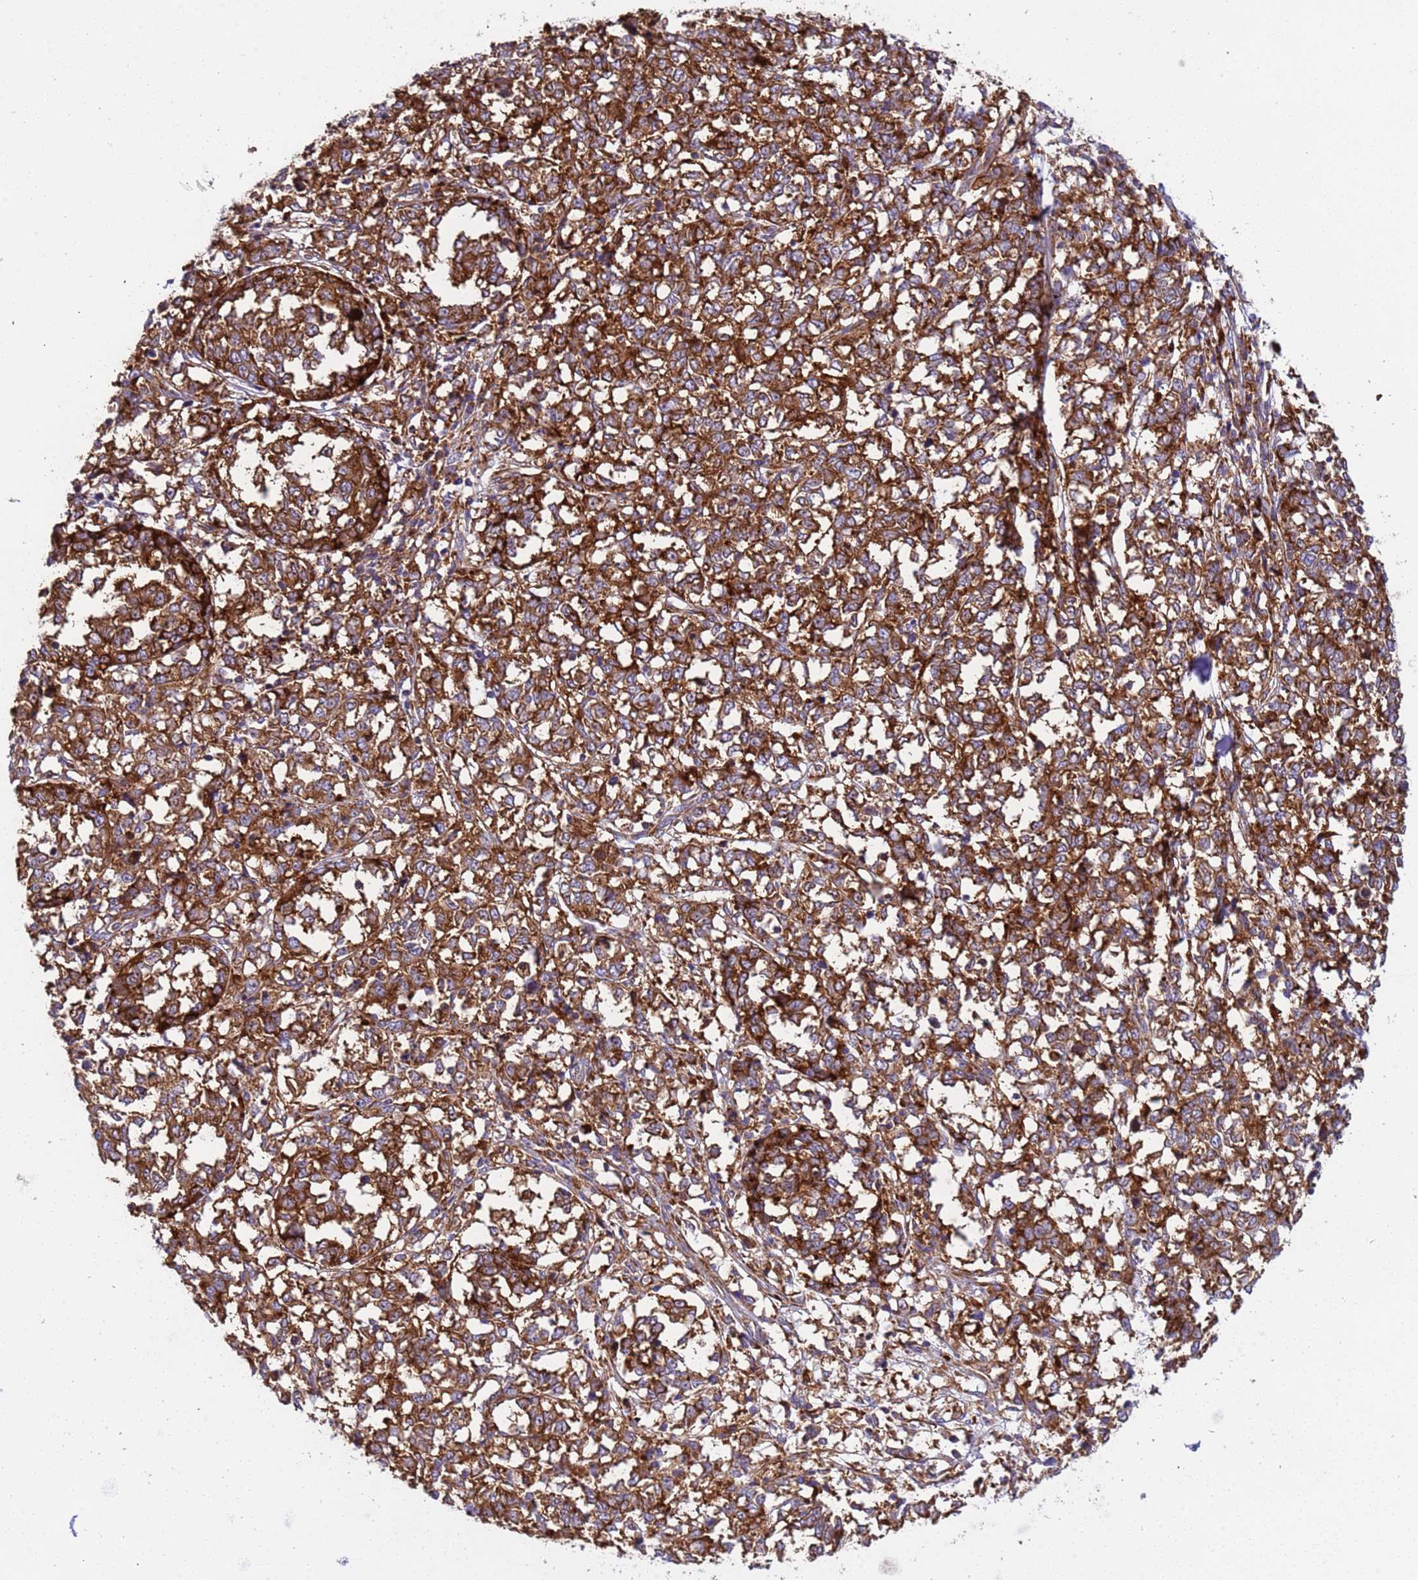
{"staining": {"intensity": "strong", "quantity": ">75%", "location": "cytoplasmic/membranous"}, "tissue": "melanoma", "cell_type": "Tumor cells", "image_type": "cancer", "snomed": [{"axis": "morphology", "description": "Malignant melanoma, NOS"}, {"axis": "topography", "description": "Skin"}], "caption": "Malignant melanoma stained for a protein (brown) shows strong cytoplasmic/membranous positive staining in about >75% of tumor cells.", "gene": "RPL36", "patient": {"sex": "female", "age": 72}}